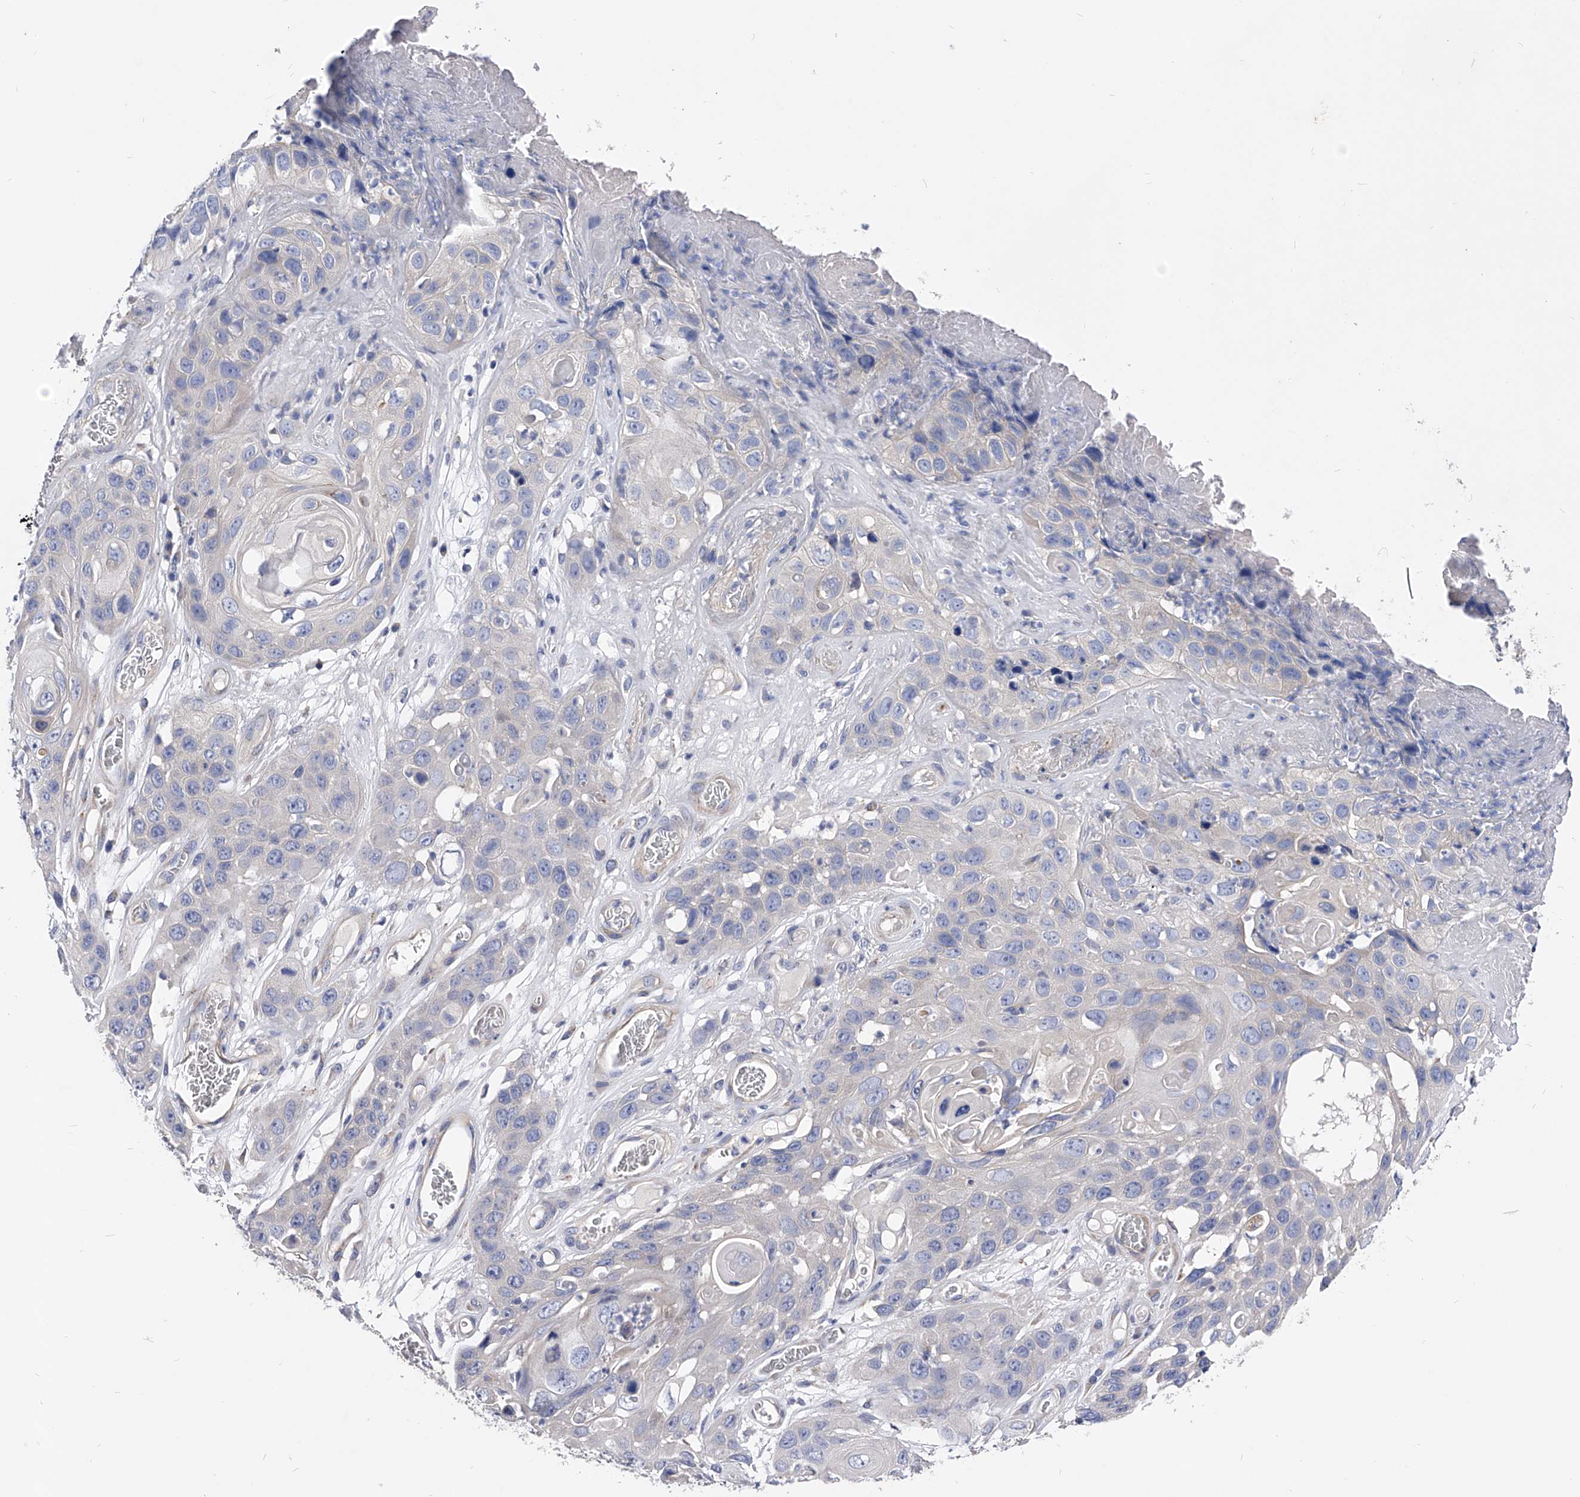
{"staining": {"intensity": "negative", "quantity": "none", "location": "none"}, "tissue": "skin cancer", "cell_type": "Tumor cells", "image_type": "cancer", "snomed": [{"axis": "morphology", "description": "Squamous cell carcinoma, NOS"}, {"axis": "topography", "description": "Skin"}], "caption": "This is an immunohistochemistry image of skin cancer. There is no positivity in tumor cells.", "gene": "PPP5C", "patient": {"sex": "male", "age": 55}}